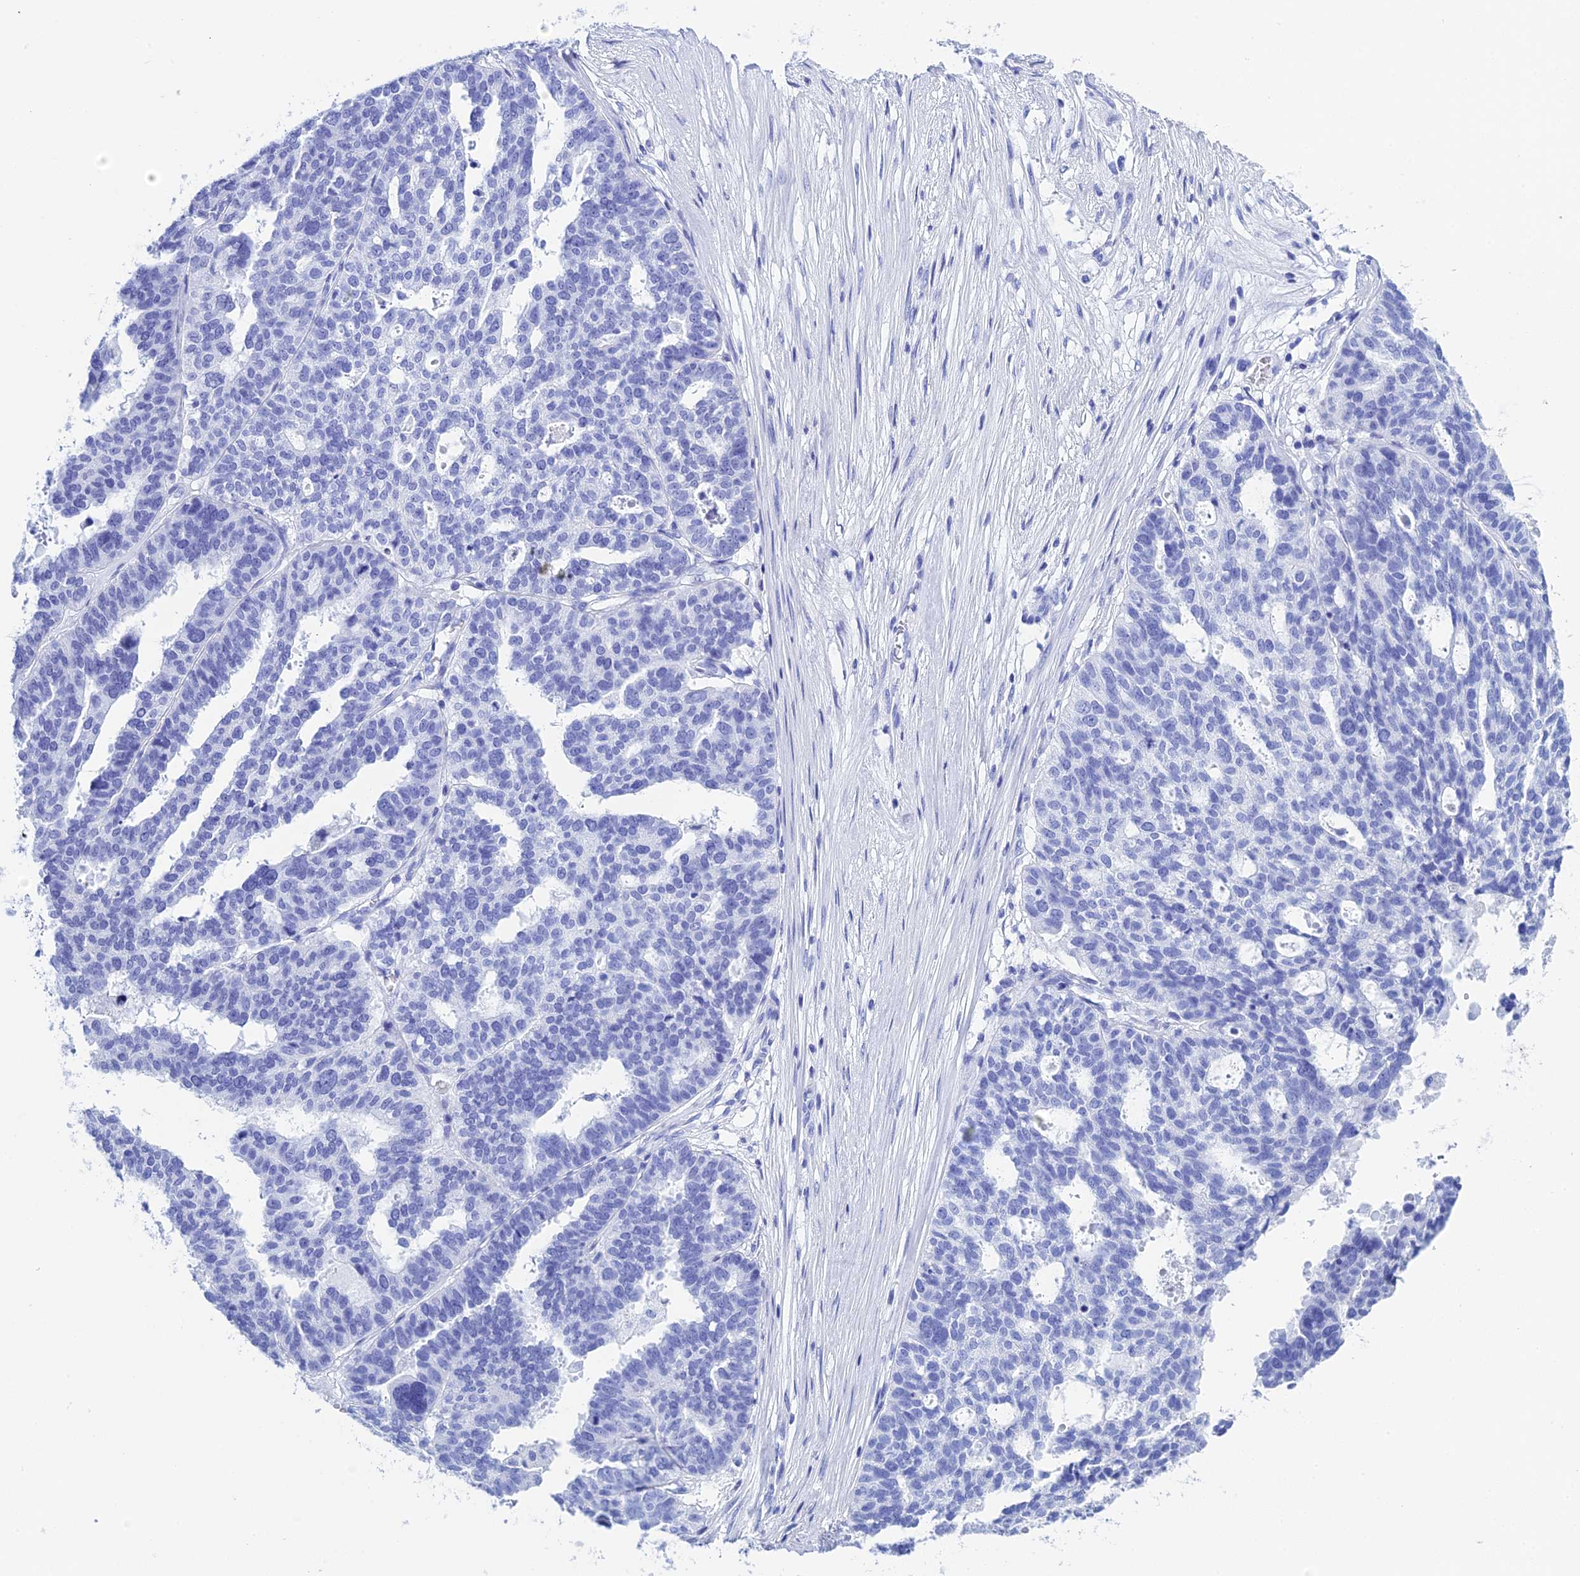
{"staining": {"intensity": "negative", "quantity": "none", "location": "none"}, "tissue": "ovarian cancer", "cell_type": "Tumor cells", "image_type": "cancer", "snomed": [{"axis": "morphology", "description": "Cystadenocarcinoma, serous, NOS"}, {"axis": "topography", "description": "Ovary"}], "caption": "Immunohistochemistry (IHC) of ovarian cancer demonstrates no positivity in tumor cells.", "gene": "TEX101", "patient": {"sex": "female", "age": 59}}